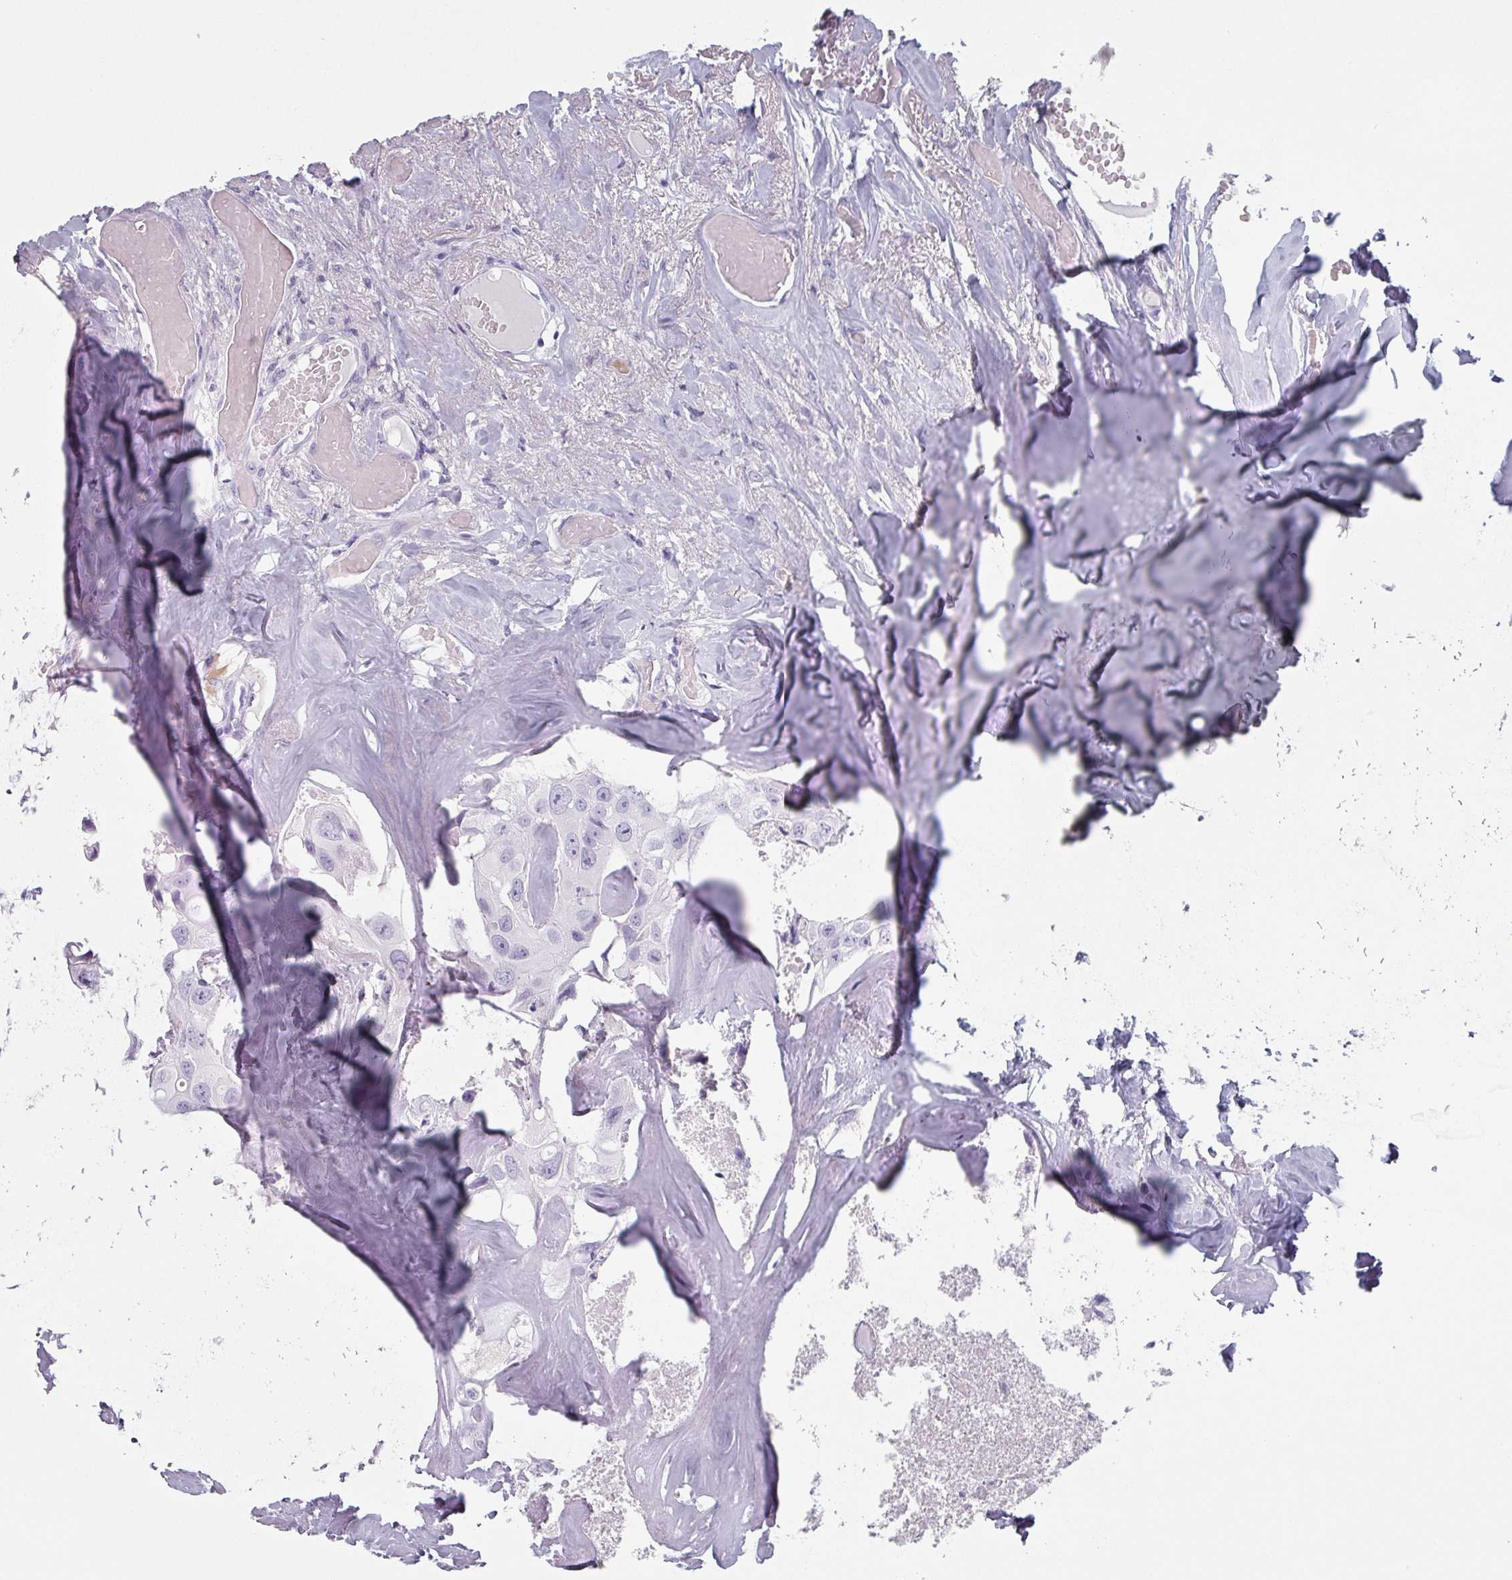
{"staining": {"intensity": "negative", "quantity": "none", "location": "none"}, "tissue": "head and neck cancer", "cell_type": "Tumor cells", "image_type": "cancer", "snomed": [{"axis": "morphology", "description": "Adenocarcinoma, NOS"}, {"axis": "morphology", "description": "Adenocarcinoma, metastatic, NOS"}, {"axis": "topography", "description": "Head-Neck"}], "caption": "Immunohistochemical staining of human adenocarcinoma (head and neck) displays no significant positivity in tumor cells.", "gene": "SLC35G2", "patient": {"sex": "male", "age": 75}}